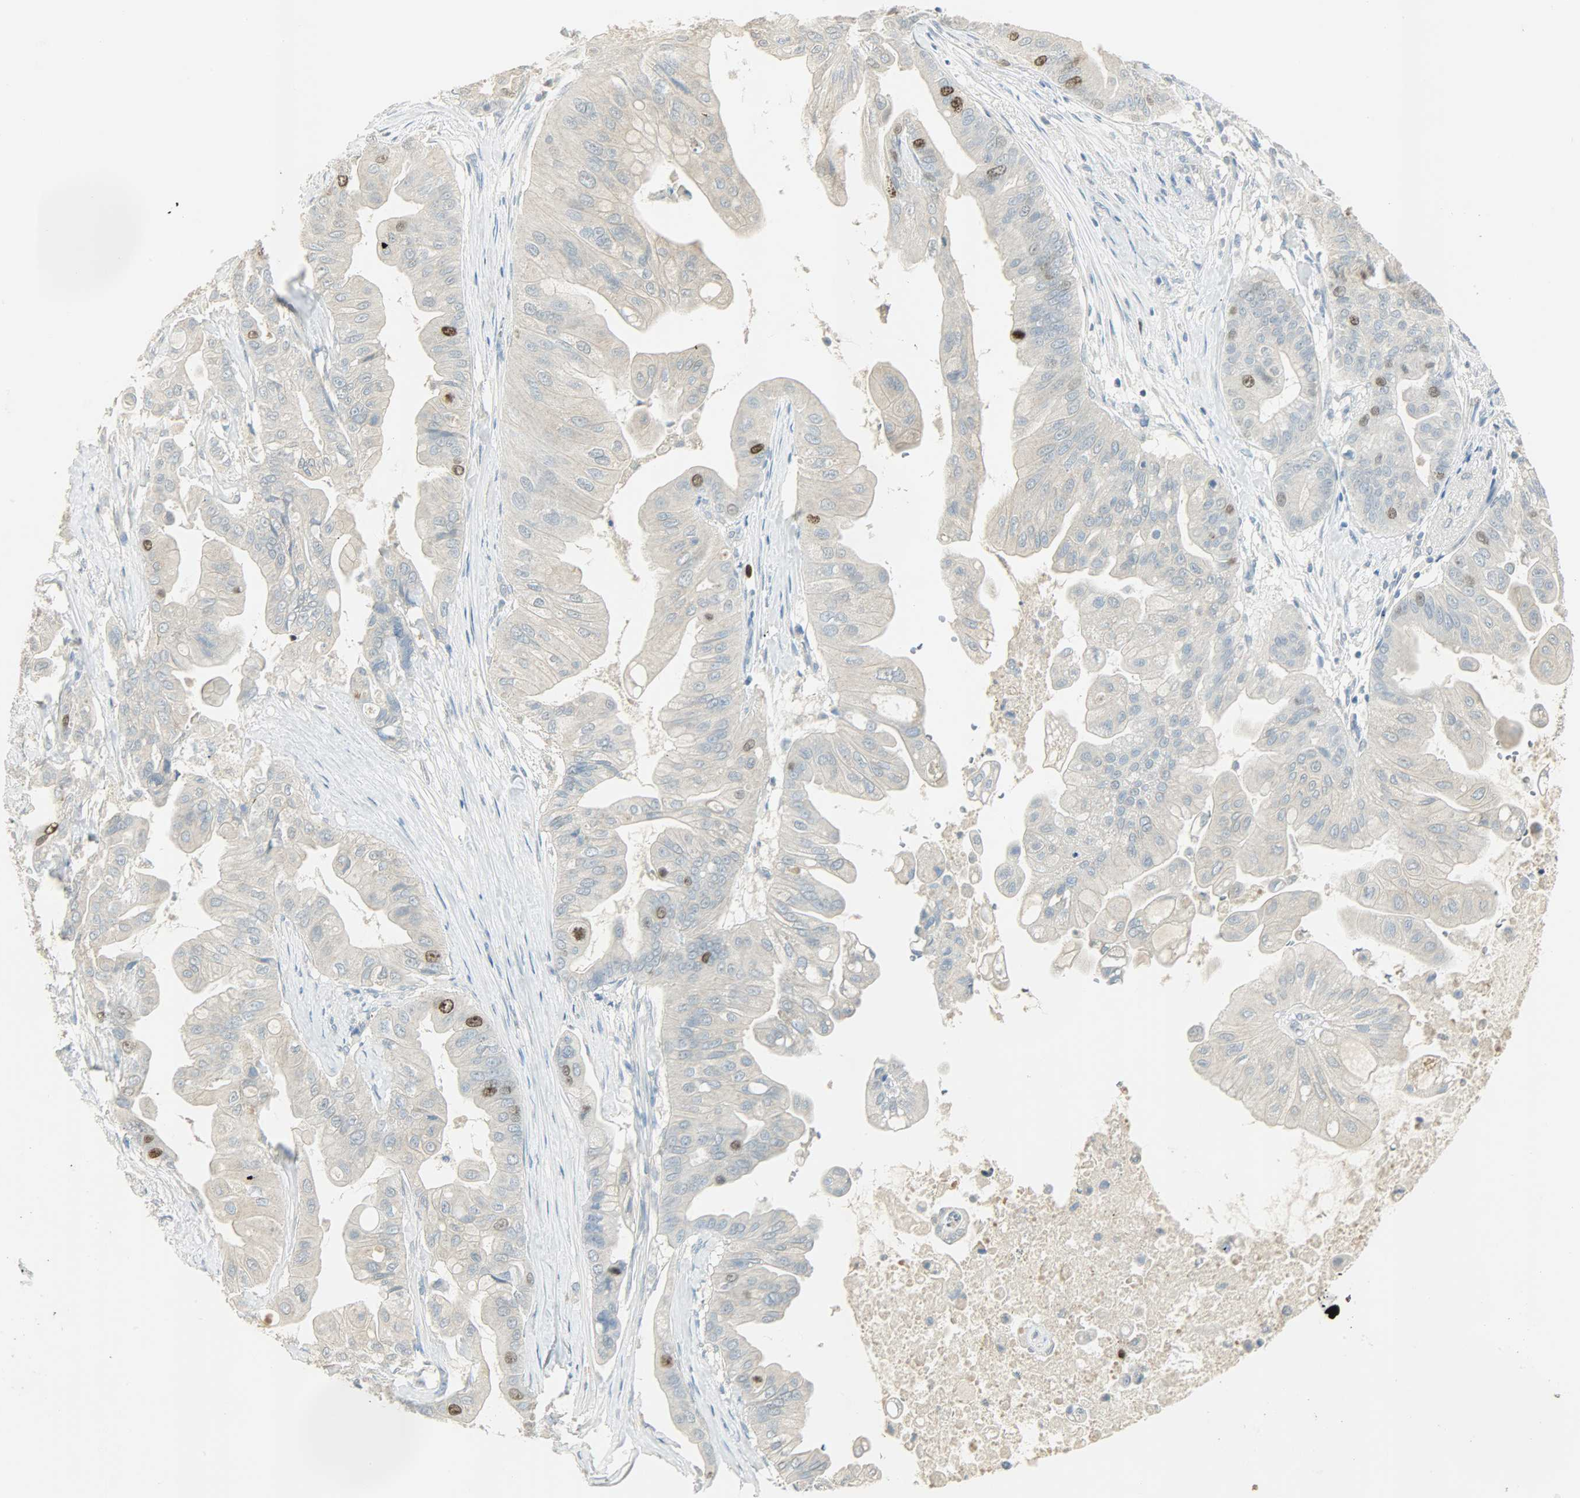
{"staining": {"intensity": "strong", "quantity": "<25%", "location": "cytoplasmic/membranous,nuclear"}, "tissue": "pancreatic cancer", "cell_type": "Tumor cells", "image_type": "cancer", "snomed": [{"axis": "morphology", "description": "Adenocarcinoma, NOS"}, {"axis": "topography", "description": "Pancreas"}], "caption": "Tumor cells demonstrate strong cytoplasmic/membranous and nuclear expression in about <25% of cells in pancreatic adenocarcinoma. (Brightfield microscopy of DAB IHC at high magnification).", "gene": "TPX2", "patient": {"sex": "female", "age": 75}}